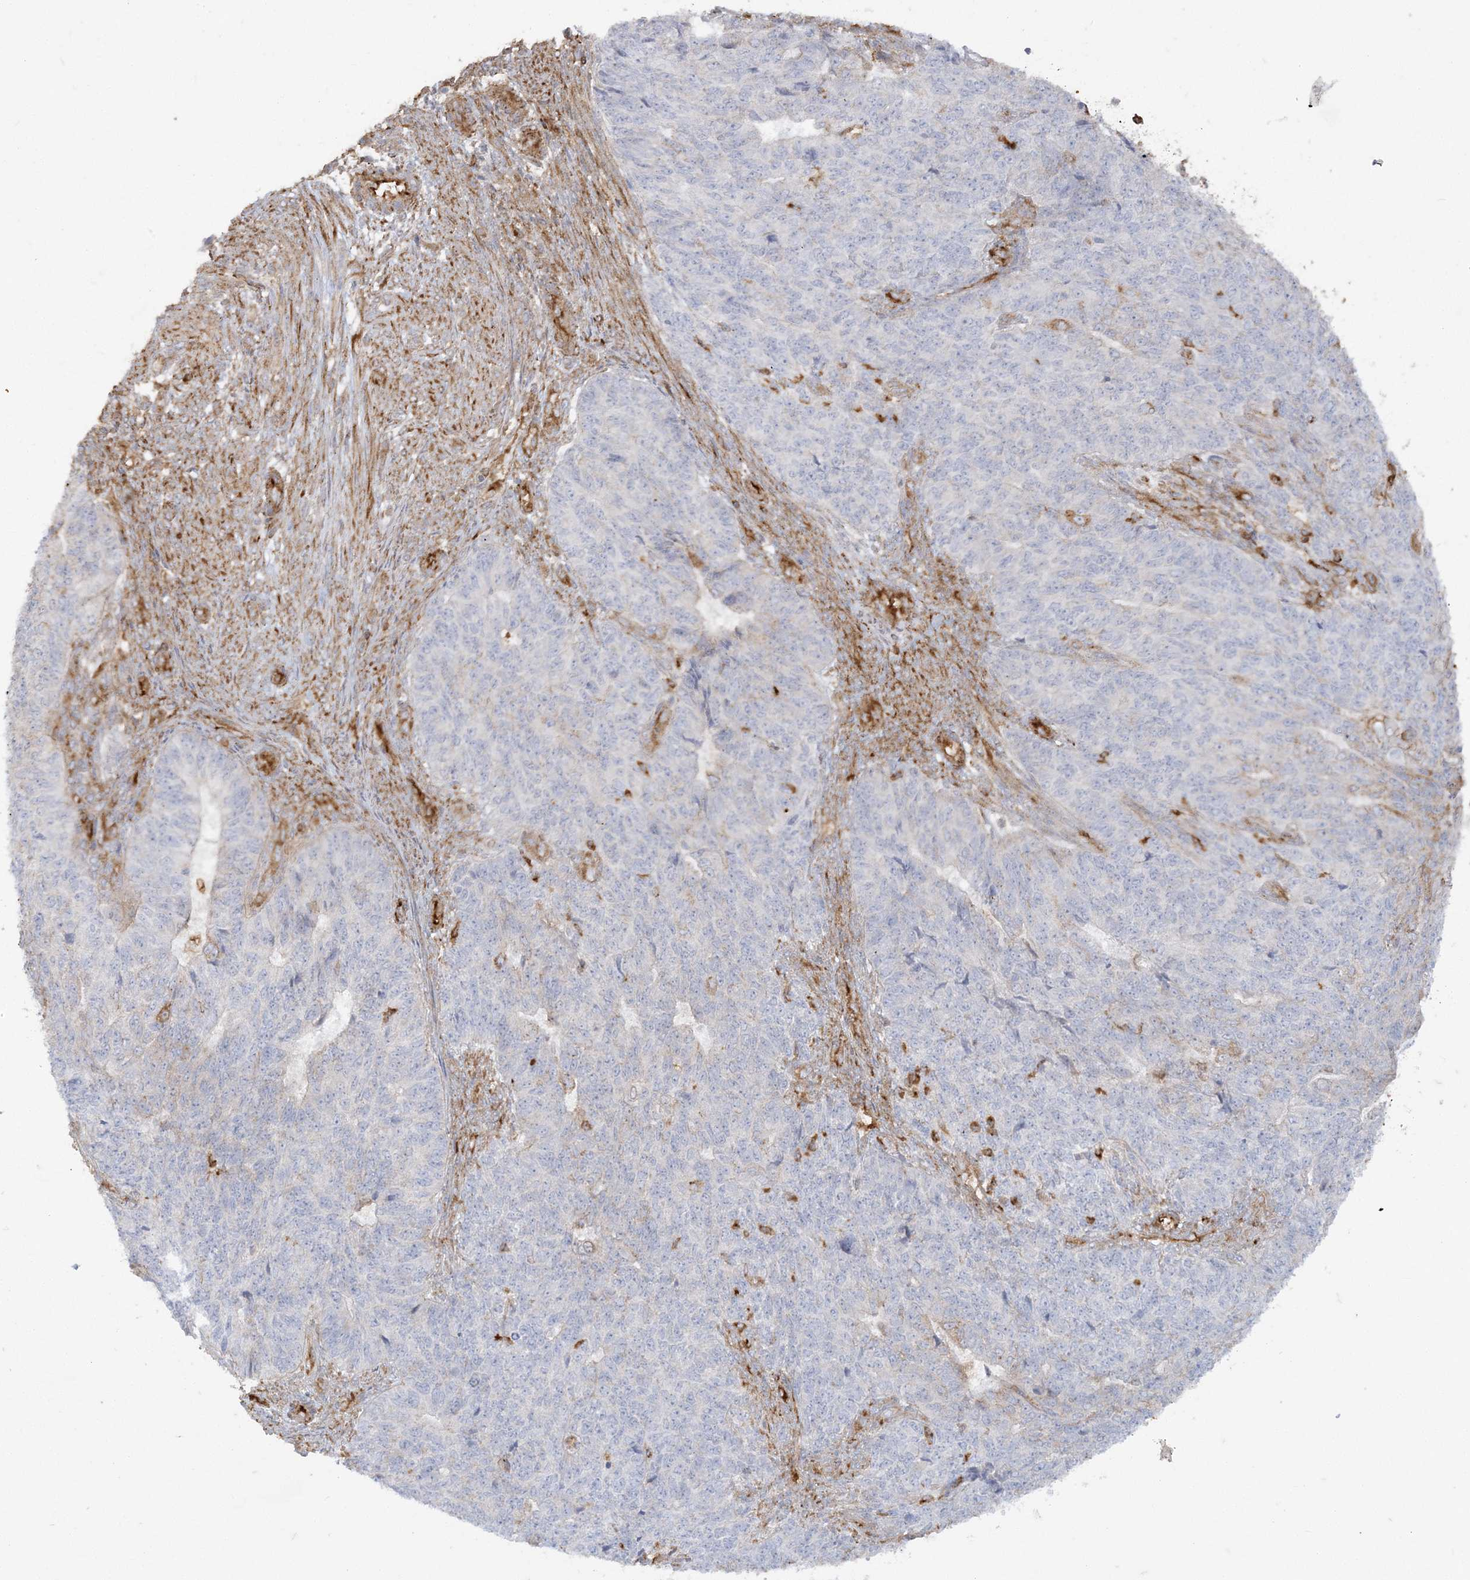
{"staining": {"intensity": "moderate", "quantity": "<25%", "location": "cytoplasmic/membranous"}, "tissue": "endometrial cancer", "cell_type": "Tumor cells", "image_type": "cancer", "snomed": [{"axis": "morphology", "description": "Adenocarcinoma, NOS"}, {"axis": "topography", "description": "Endometrium"}], "caption": "Immunohistochemical staining of endometrial cancer shows moderate cytoplasmic/membranous protein expression in about <25% of tumor cells. (DAB IHC, brown staining for protein, blue staining for nuclei).", "gene": "DERL3", "patient": {"sex": "female", "age": 32}}